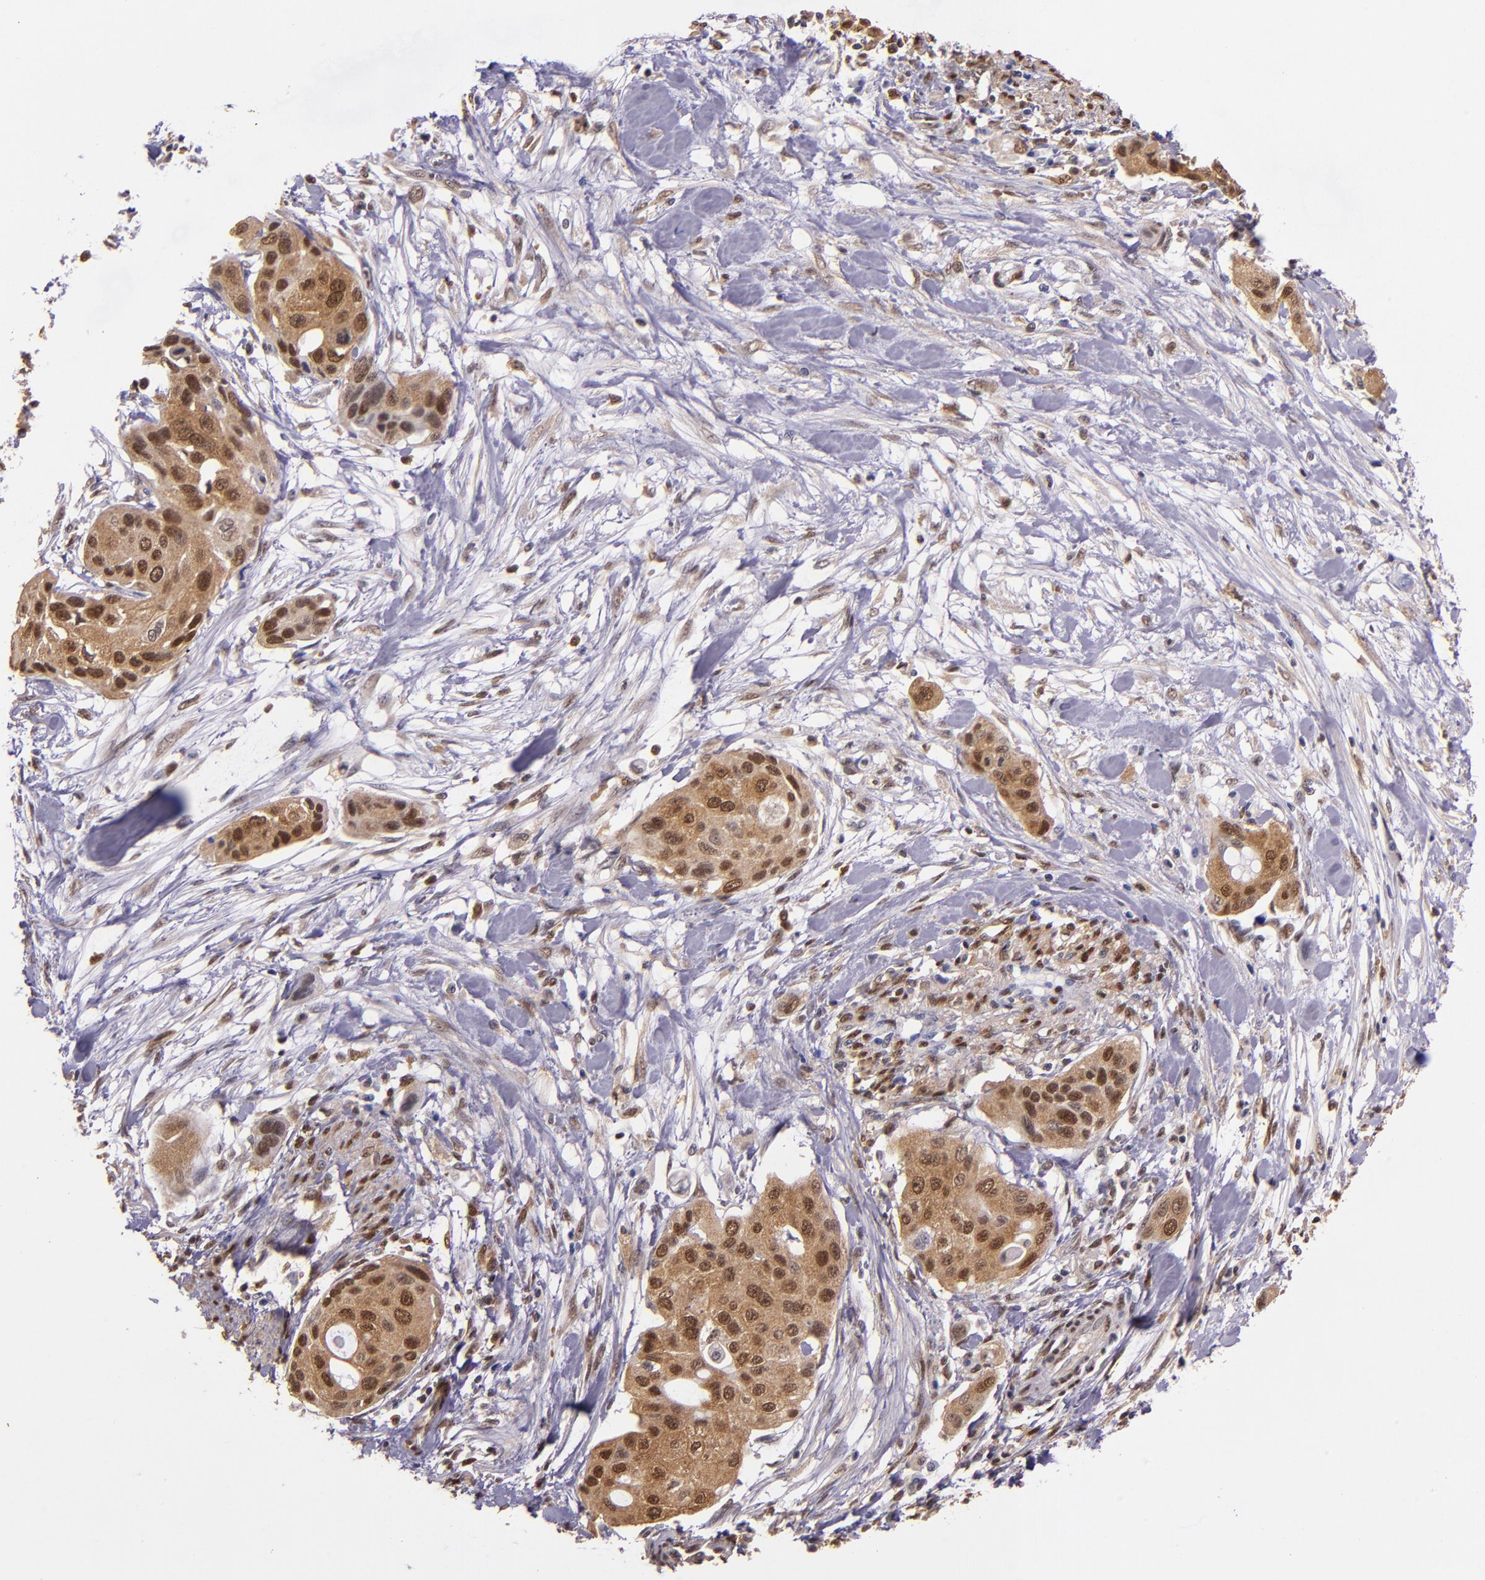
{"staining": {"intensity": "strong", "quantity": ">75%", "location": "cytoplasmic/membranous,nuclear"}, "tissue": "pancreatic cancer", "cell_type": "Tumor cells", "image_type": "cancer", "snomed": [{"axis": "morphology", "description": "Adenocarcinoma, NOS"}, {"axis": "topography", "description": "Pancreas"}], "caption": "The image exhibits staining of pancreatic adenocarcinoma, revealing strong cytoplasmic/membranous and nuclear protein staining (brown color) within tumor cells.", "gene": "STAT6", "patient": {"sex": "female", "age": 60}}